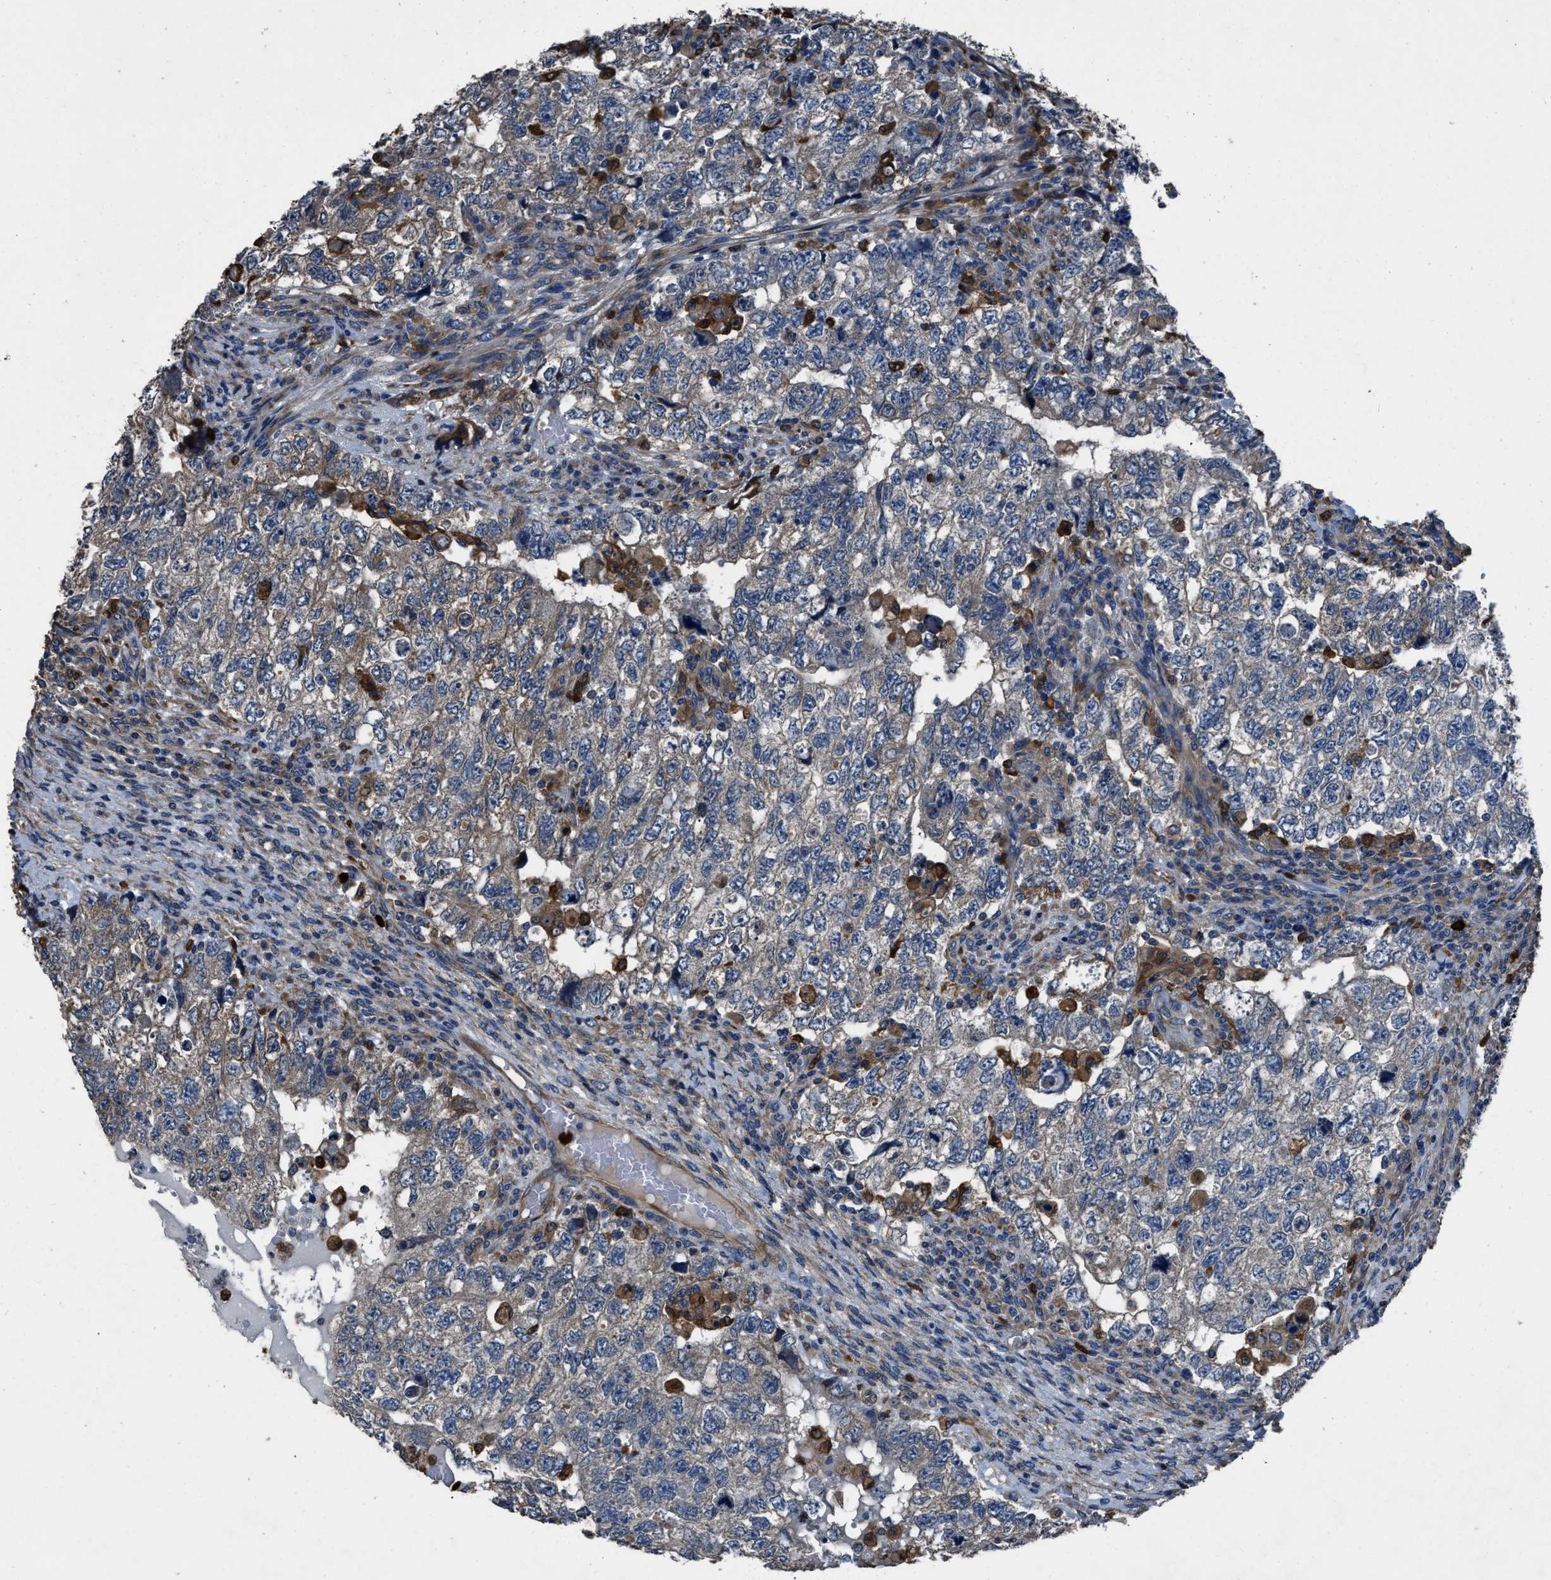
{"staining": {"intensity": "weak", "quantity": "<25%", "location": "cytoplasmic/membranous"}, "tissue": "testis cancer", "cell_type": "Tumor cells", "image_type": "cancer", "snomed": [{"axis": "morphology", "description": "Carcinoma, Embryonal, NOS"}, {"axis": "topography", "description": "Testis"}], "caption": "Embryonal carcinoma (testis) was stained to show a protein in brown. There is no significant positivity in tumor cells.", "gene": "ANGPT1", "patient": {"sex": "male", "age": 36}}